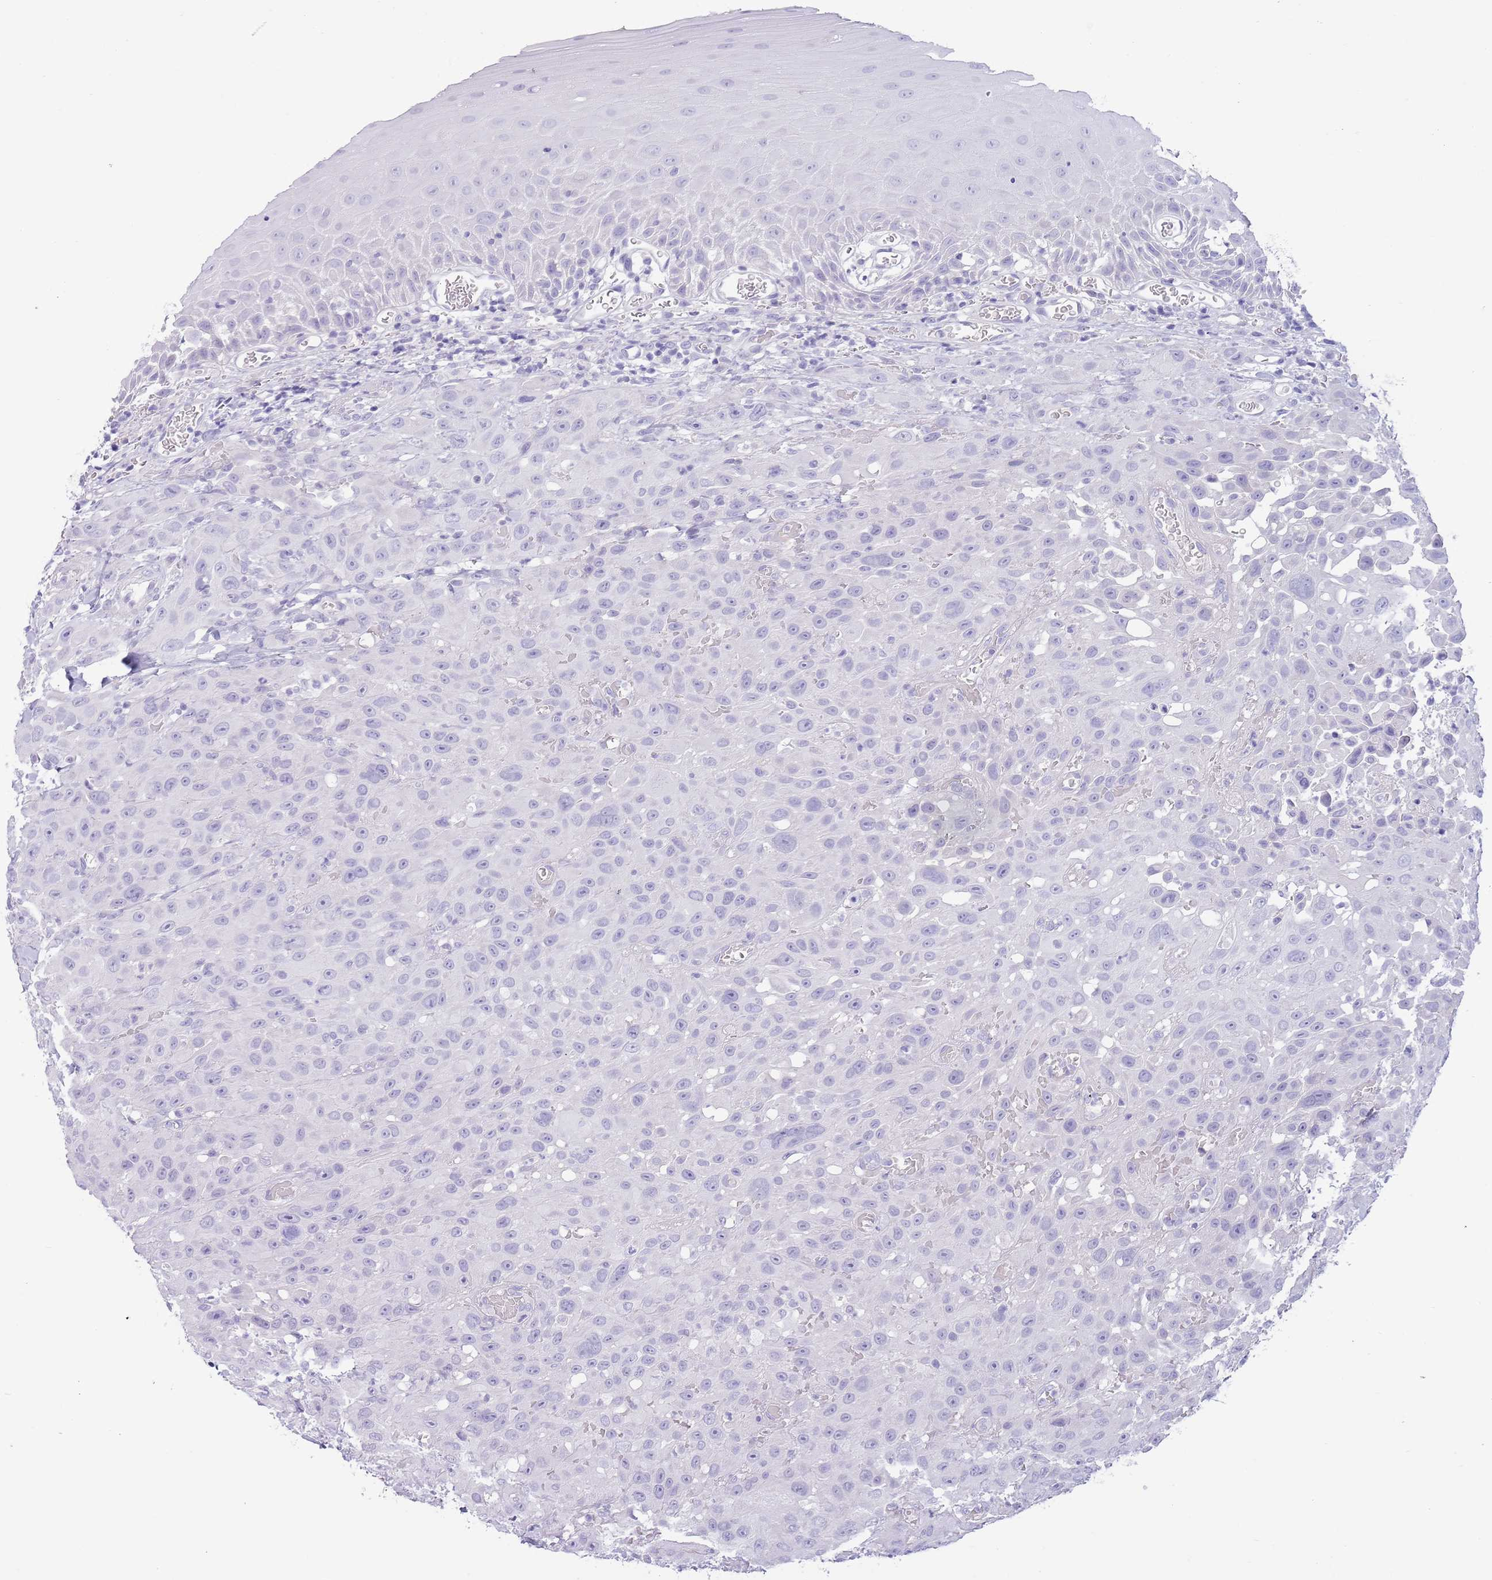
{"staining": {"intensity": "negative", "quantity": "none", "location": "none"}, "tissue": "oral mucosa", "cell_type": "Squamous epithelial cells", "image_type": "normal", "snomed": [{"axis": "morphology", "description": "Normal tissue, NOS"}, {"axis": "topography", "description": "Oral tissue"}], "caption": "IHC histopathology image of unremarkable human oral mucosa stained for a protein (brown), which shows no expression in squamous epithelial cells.", "gene": "TOX2", "patient": {"sex": "female", "age": 70}}